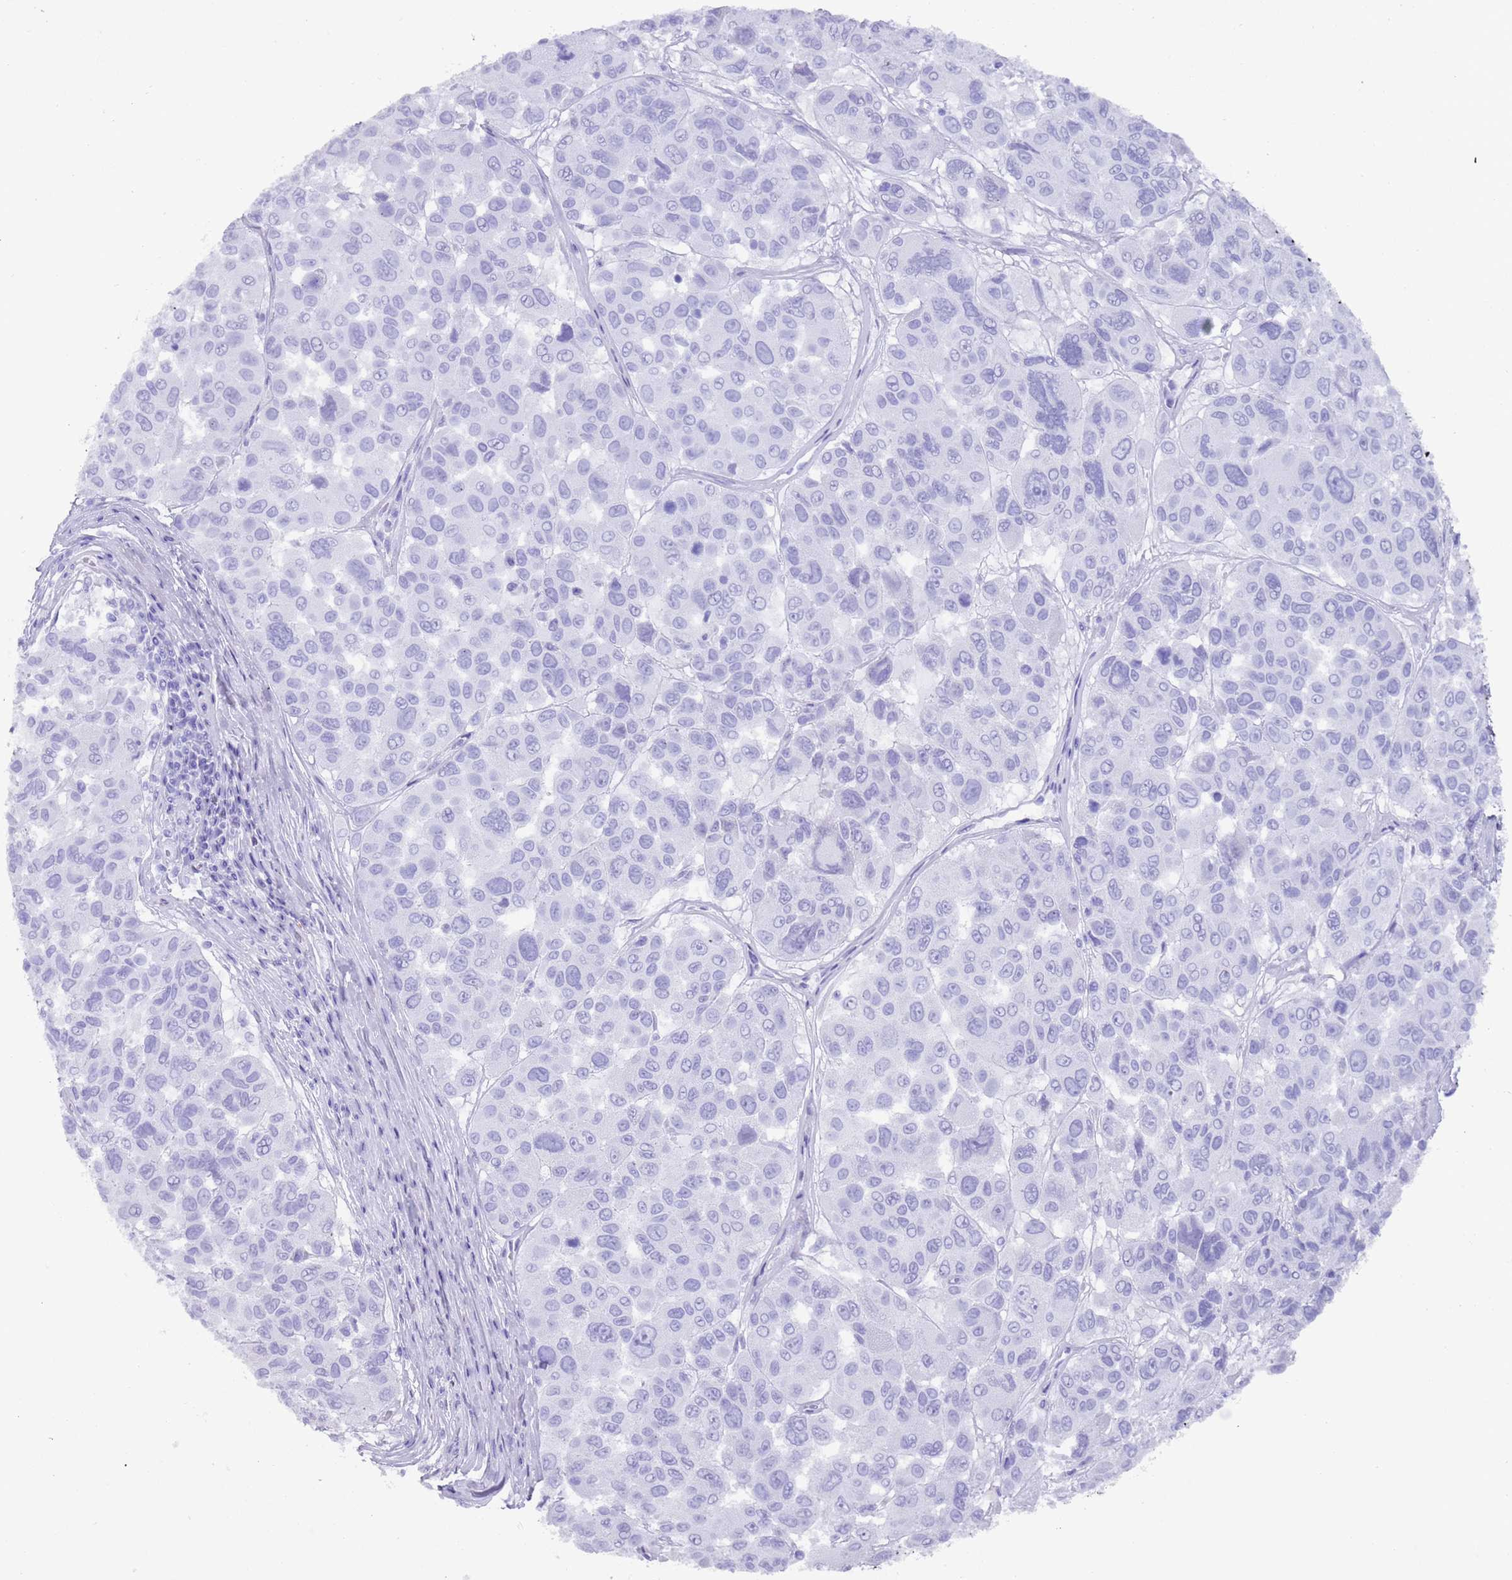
{"staining": {"intensity": "negative", "quantity": "none", "location": "none"}, "tissue": "melanoma", "cell_type": "Tumor cells", "image_type": "cancer", "snomed": [{"axis": "morphology", "description": "Malignant melanoma, NOS"}, {"axis": "topography", "description": "Skin"}], "caption": "This is a photomicrograph of immunohistochemistry staining of malignant melanoma, which shows no positivity in tumor cells.", "gene": "MYADML2", "patient": {"sex": "female", "age": 66}}